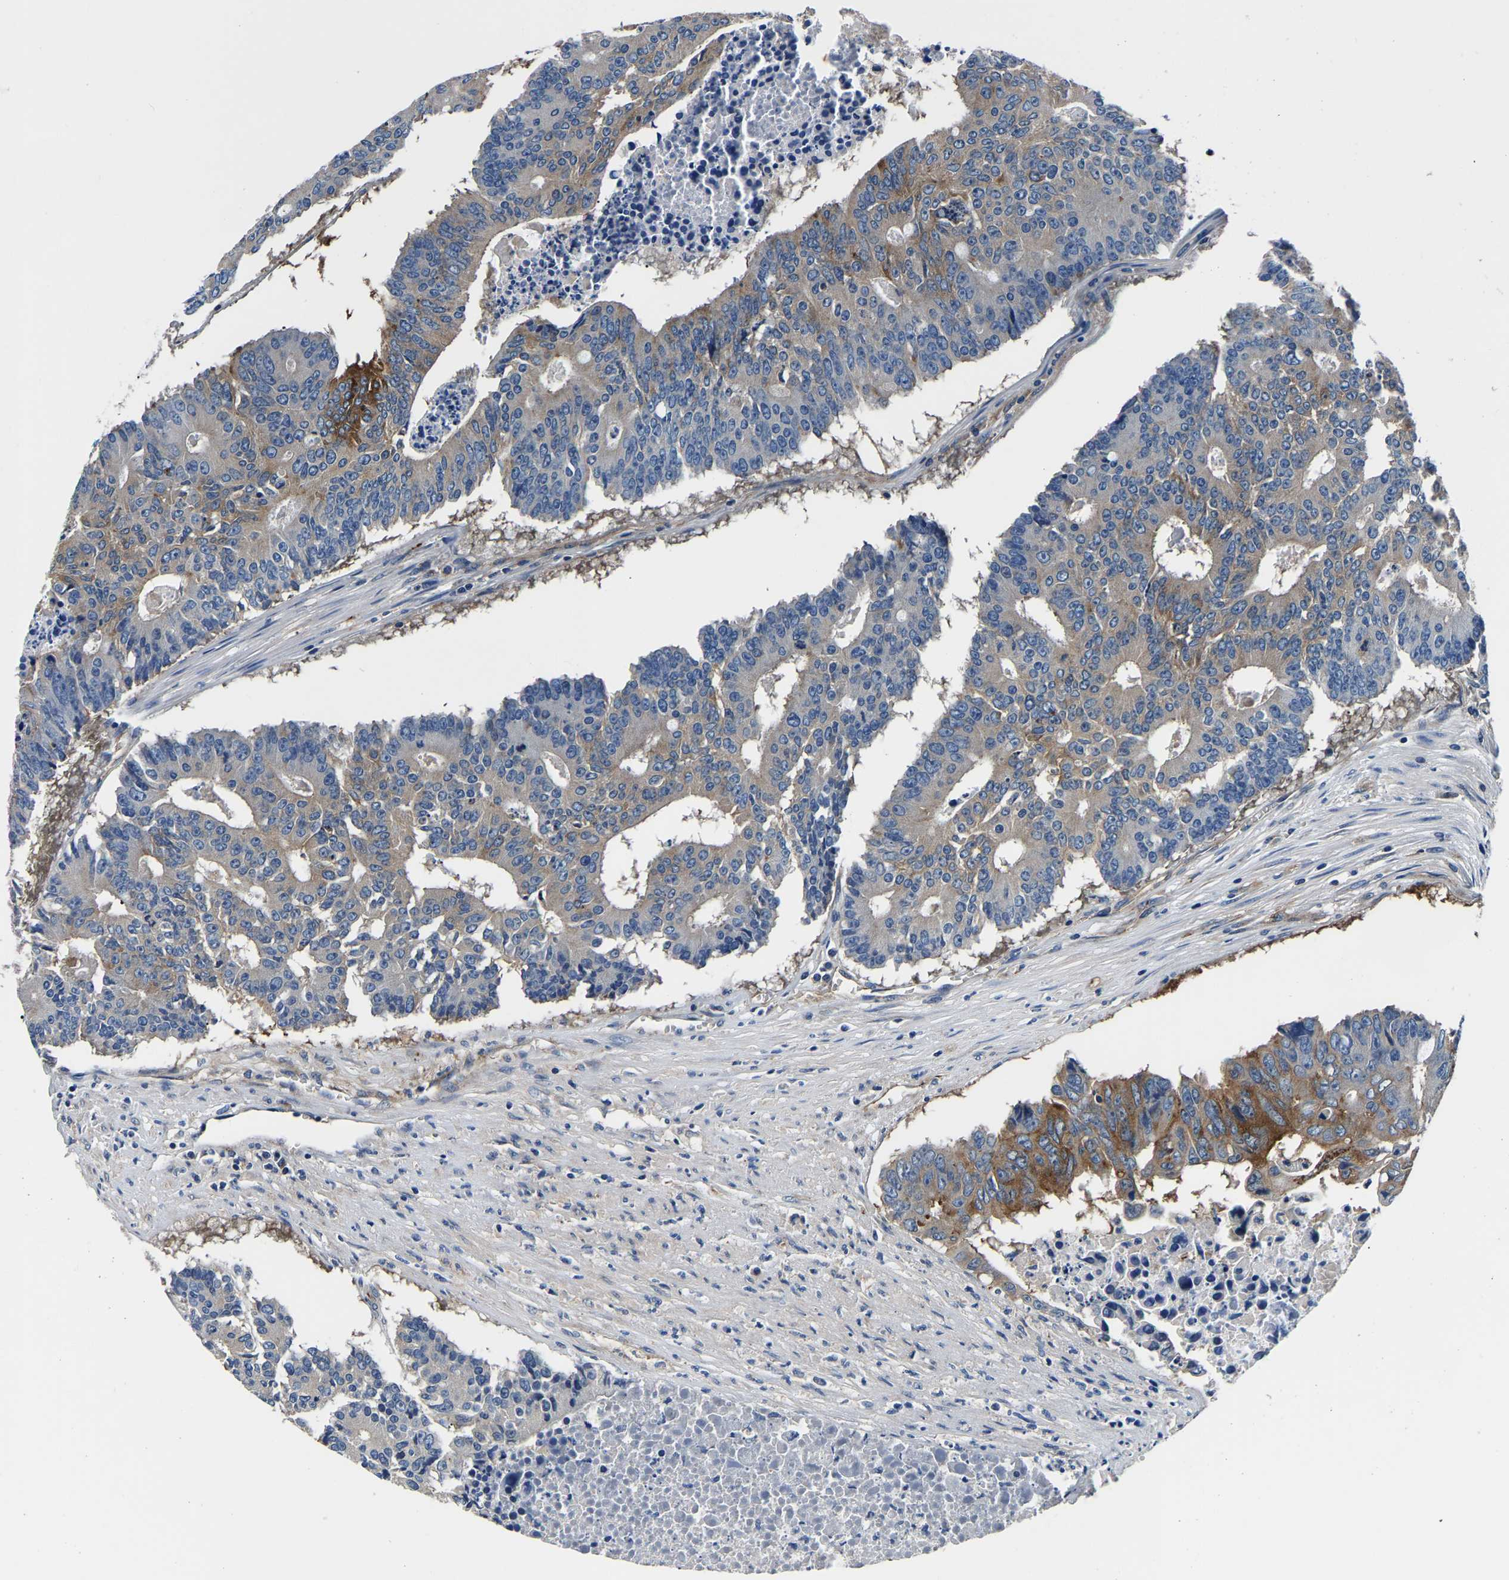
{"staining": {"intensity": "moderate", "quantity": "25%-75%", "location": "cytoplasmic/membranous"}, "tissue": "colorectal cancer", "cell_type": "Tumor cells", "image_type": "cancer", "snomed": [{"axis": "morphology", "description": "Adenocarcinoma, NOS"}, {"axis": "topography", "description": "Colon"}], "caption": "About 25%-75% of tumor cells in human adenocarcinoma (colorectal) demonstrate moderate cytoplasmic/membranous protein staining as visualized by brown immunohistochemical staining.", "gene": "SH3GLB1", "patient": {"sex": "male", "age": 87}}